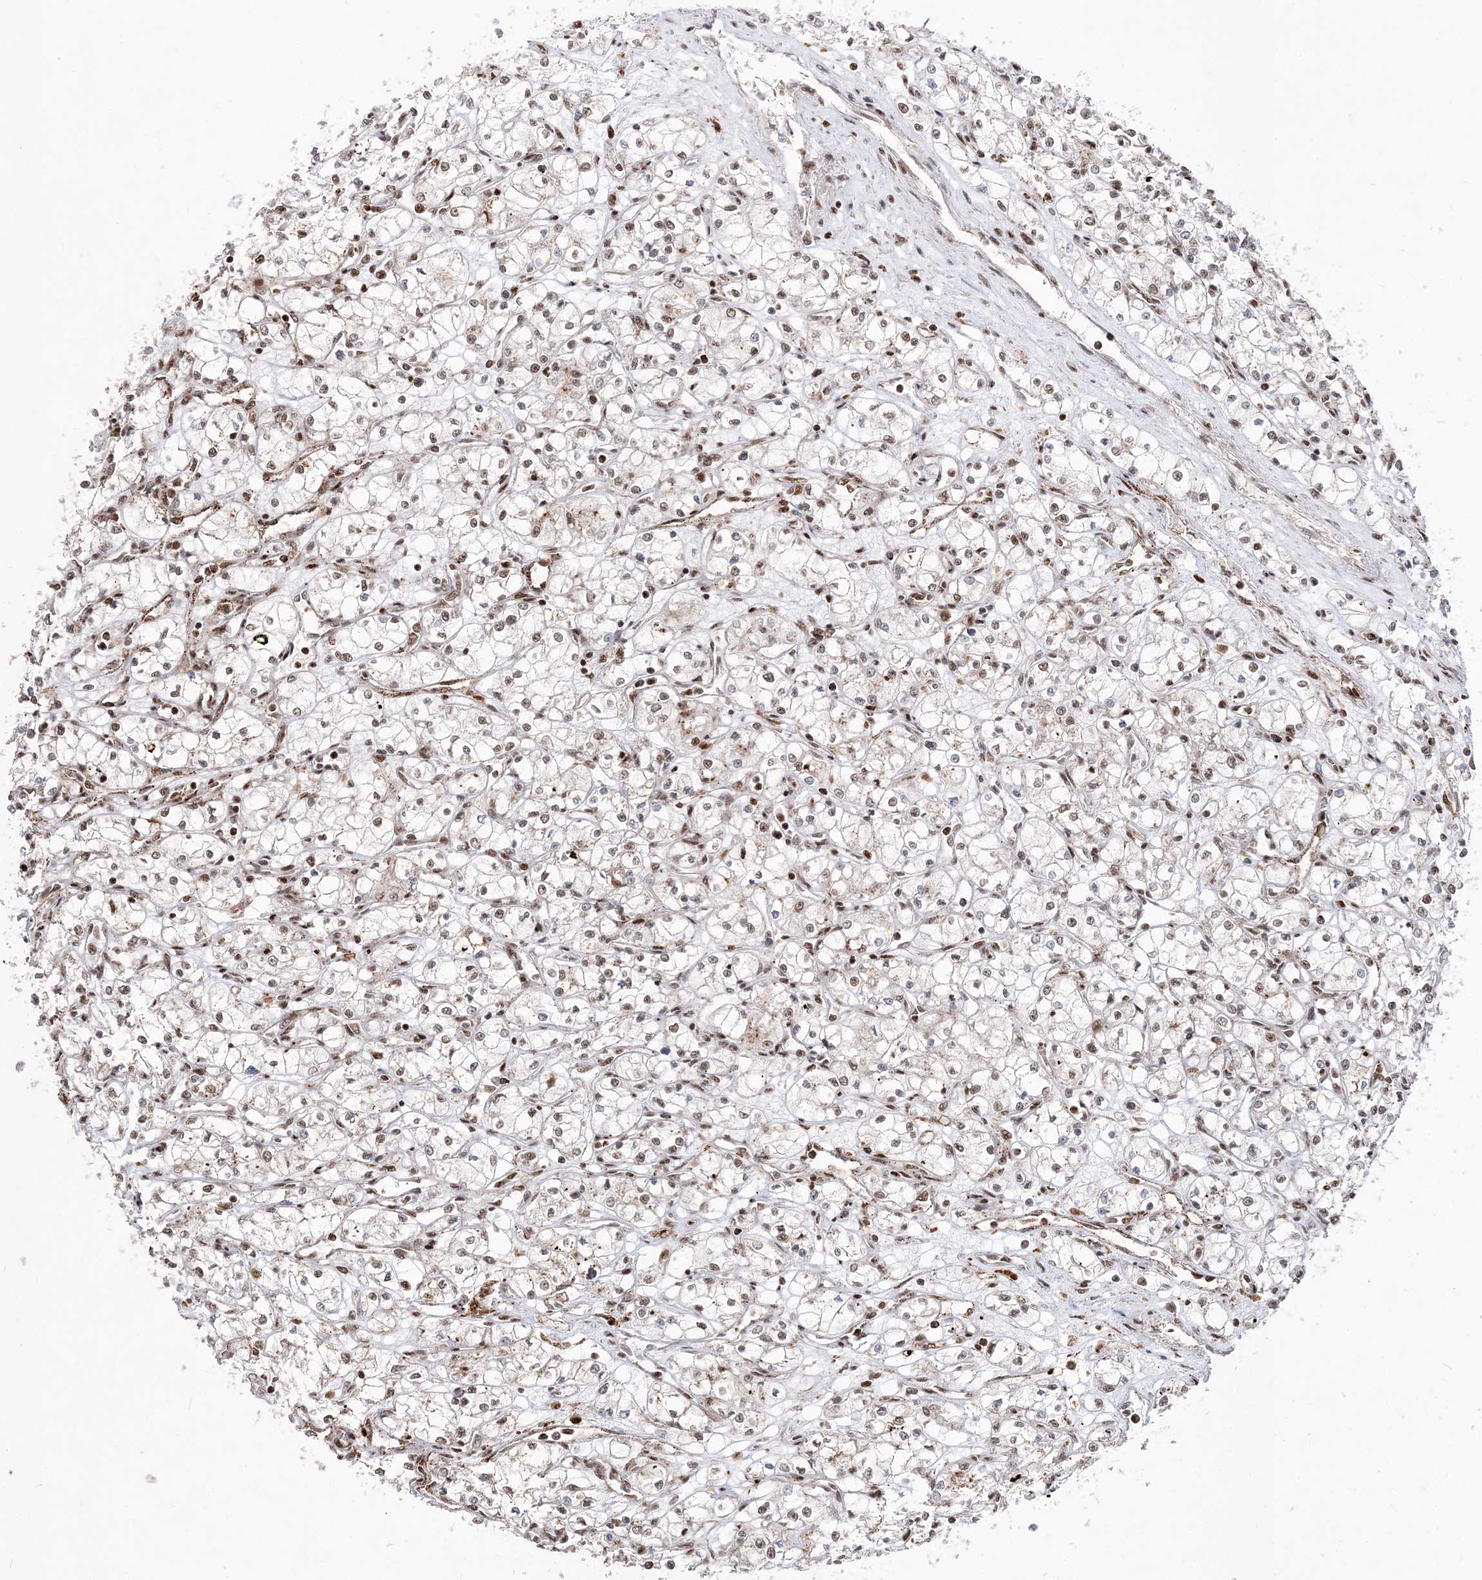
{"staining": {"intensity": "moderate", "quantity": ">75%", "location": "nuclear"}, "tissue": "renal cancer", "cell_type": "Tumor cells", "image_type": "cancer", "snomed": [{"axis": "morphology", "description": "Adenocarcinoma, NOS"}, {"axis": "topography", "description": "Kidney"}], "caption": "The micrograph exhibits immunohistochemical staining of renal cancer (adenocarcinoma). There is moderate nuclear expression is present in approximately >75% of tumor cells.", "gene": "RBM17", "patient": {"sex": "male", "age": 59}}